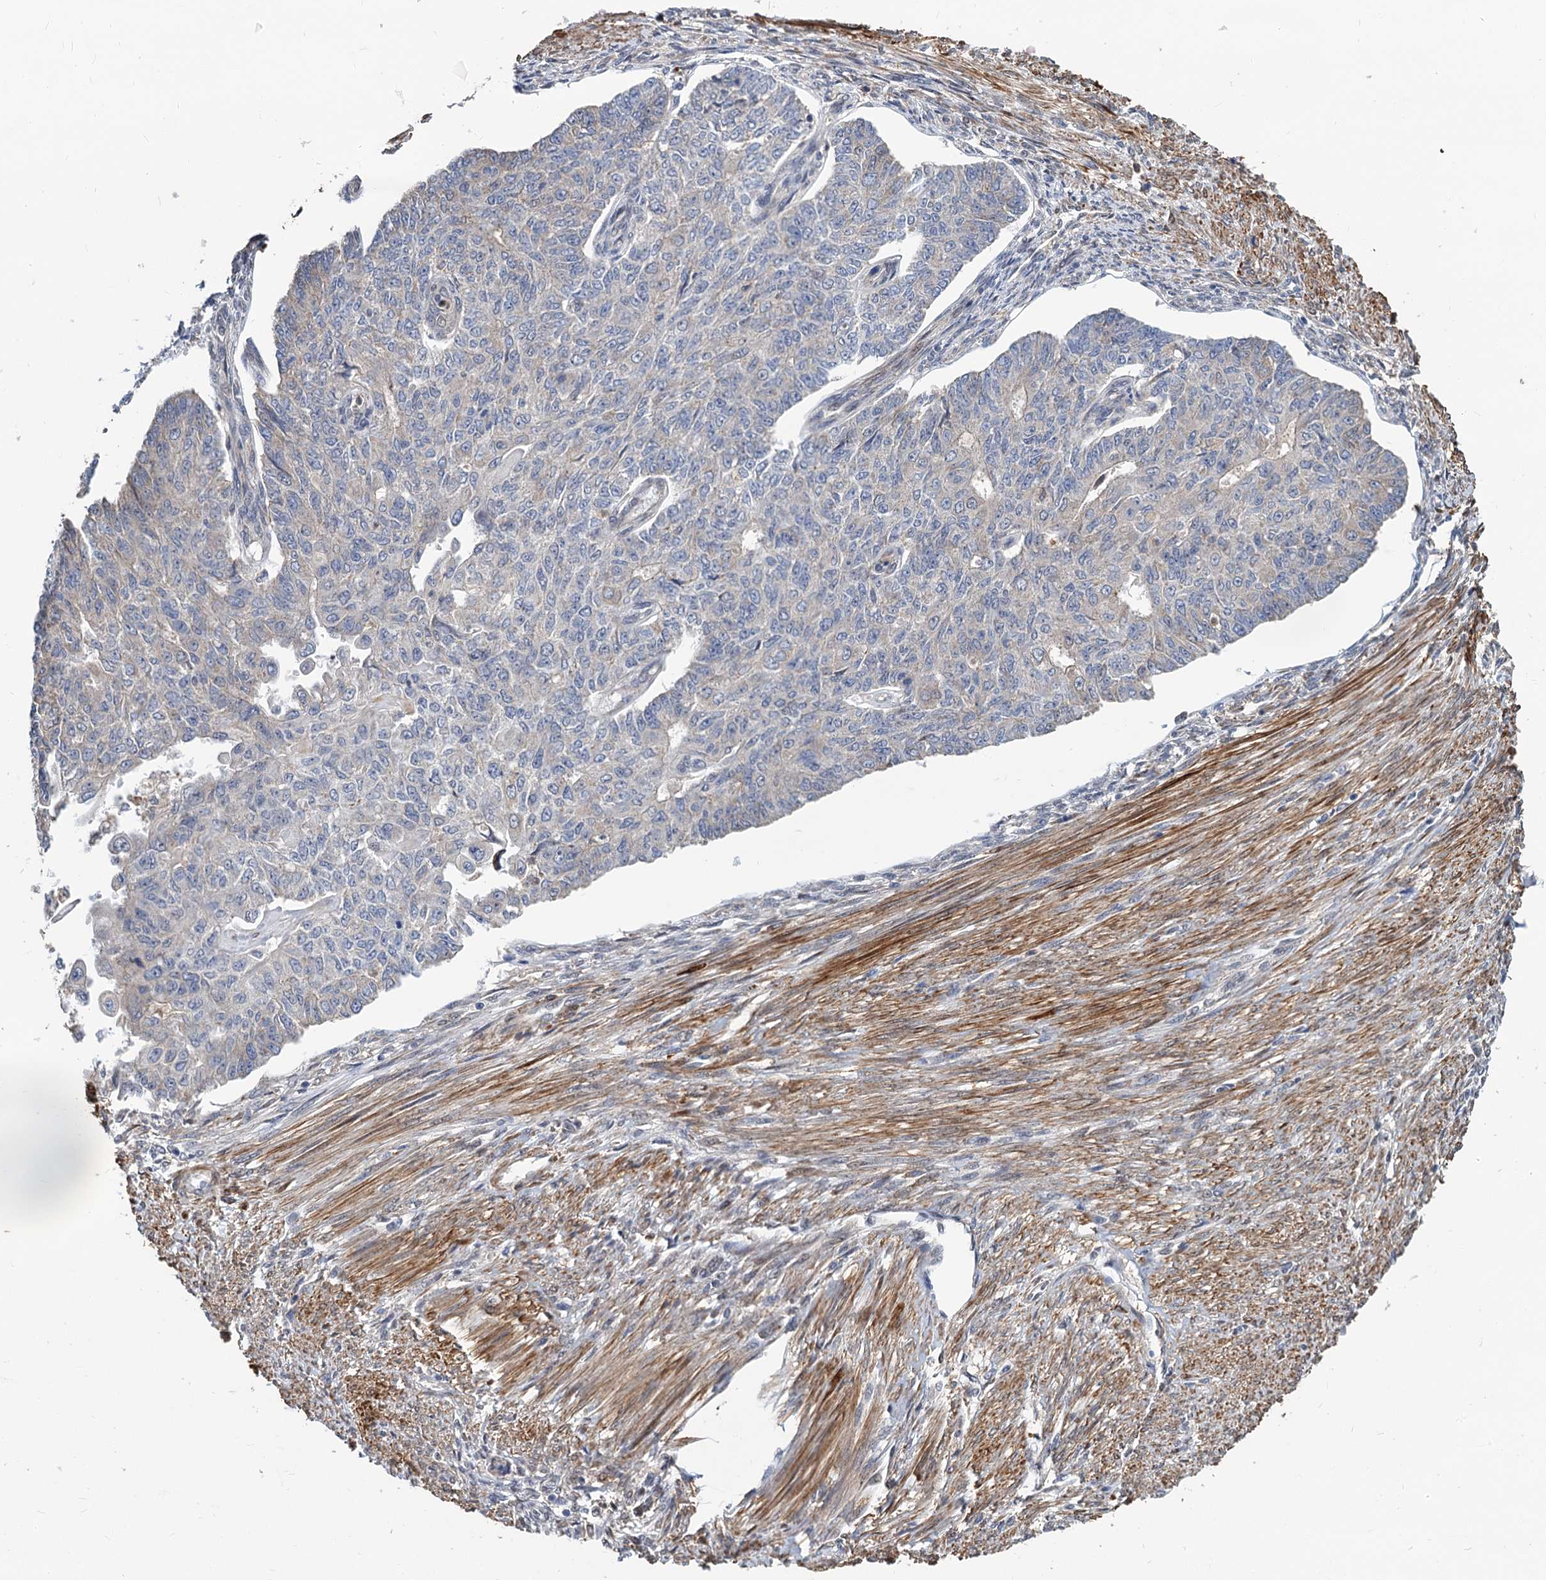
{"staining": {"intensity": "negative", "quantity": "none", "location": "none"}, "tissue": "endometrial cancer", "cell_type": "Tumor cells", "image_type": "cancer", "snomed": [{"axis": "morphology", "description": "Adenocarcinoma, NOS"}, {"axis": "topography", "description": "Endometrium"}], "caption": "A histopathology image of human endometrial cancer (adenocarcinoma) is negative for staining in tumor cells. (Brightfield microscopy of DAB (3,3'-diaminobenzidine) immunohistochemistry at high magnification).", "gene": "ALKBH7", "patient": {"sex": "female", "age": 32}}